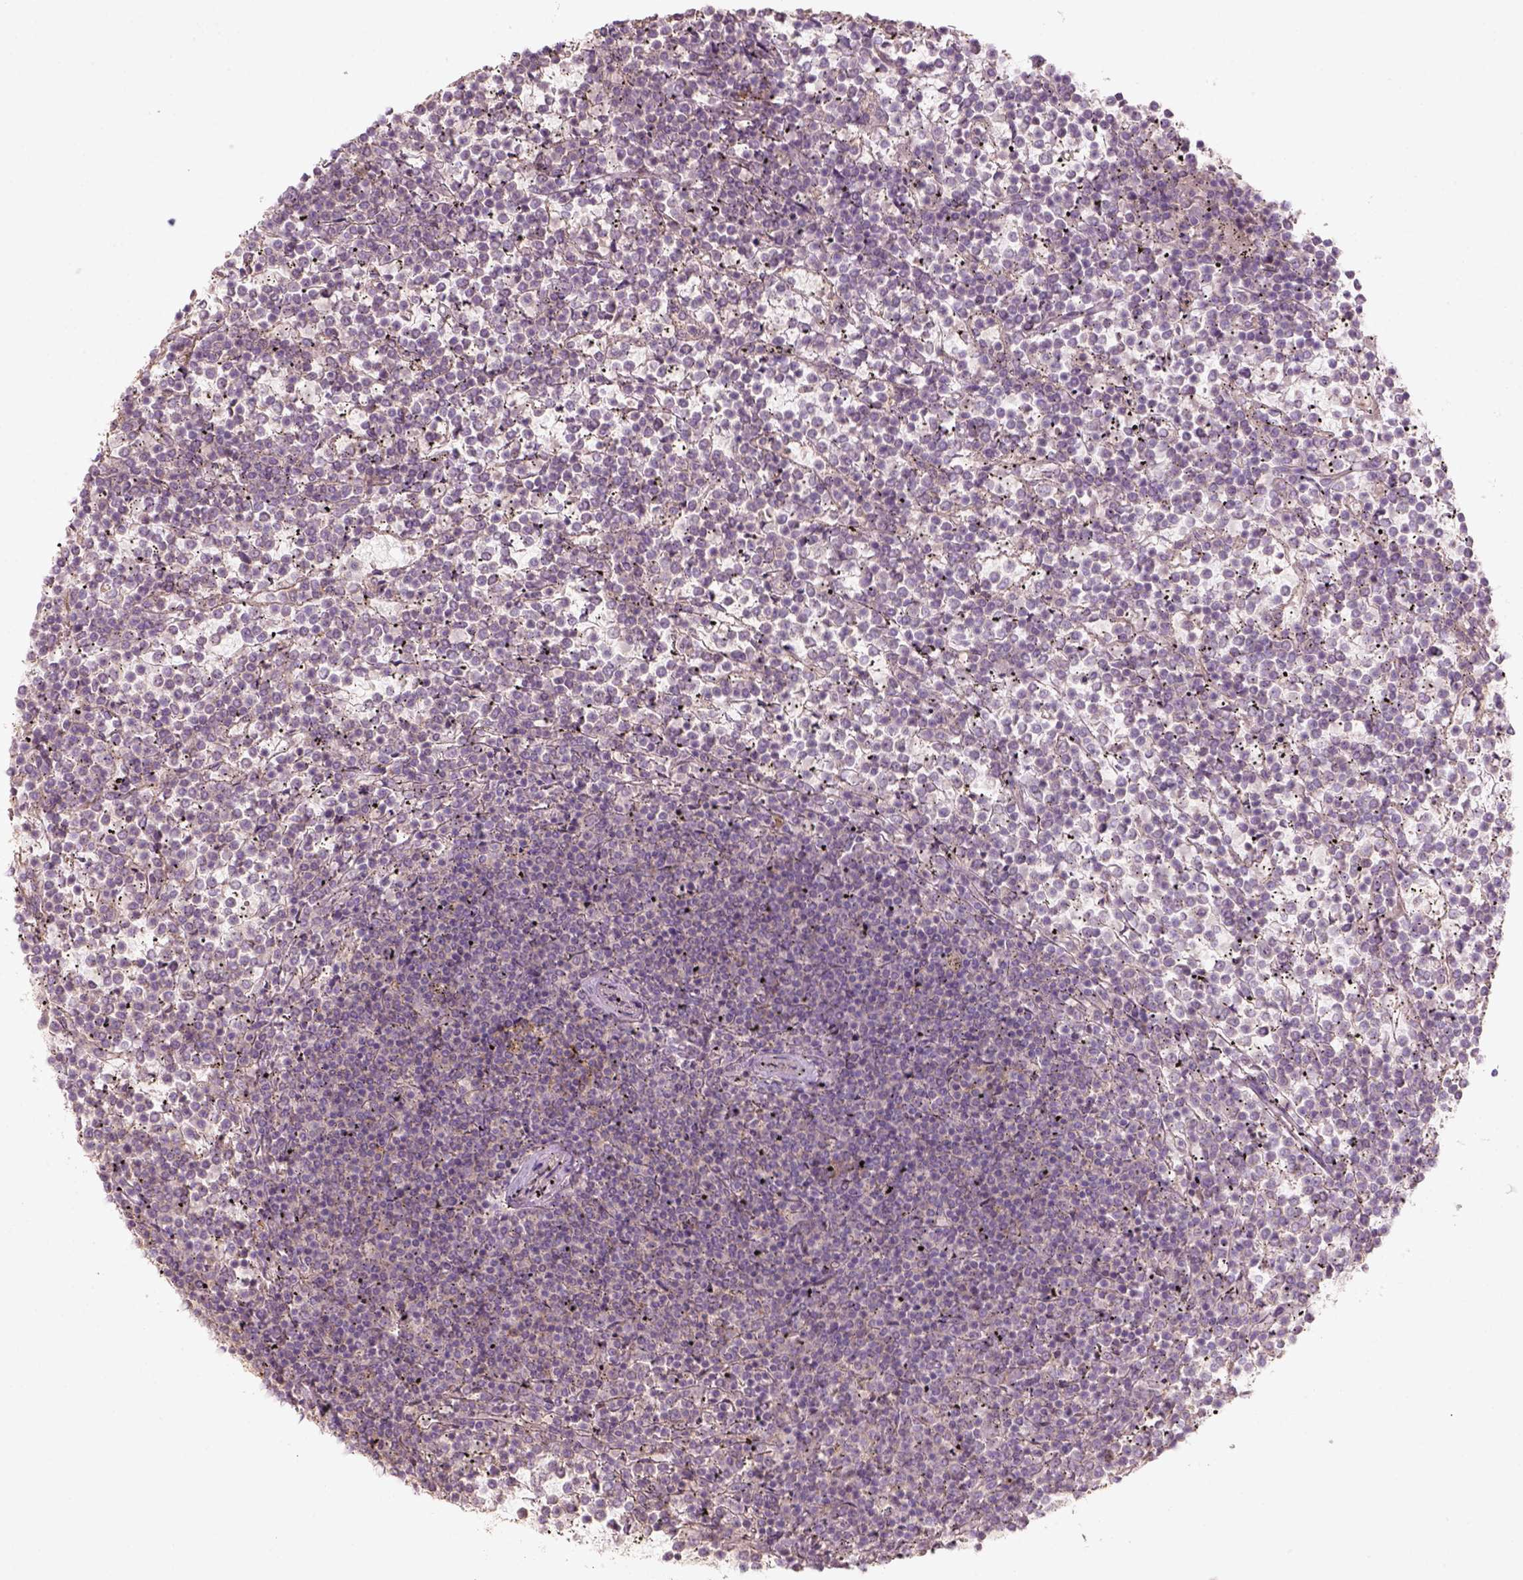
{"staining": {"intensity": "negative", "quantity": "none", "location": "none"}, "tissue": "lymphoma", "cell_type": "Tumor cells", "image_type": "cancer", "snomed": [{"axis": "morphology", "description": "Malignant lymphoma, non-Hodgkin's type, Low grade"}, {"axis": "topography", "description": "Spleen"}], "caption": "An IHC micrograph of malignant lymphoma, non-Hodgkin's type (low-grade) is shown. There is no staining in tumor cells of malignant lymphoma, non-Hodgkin's type (low-grade). The staining is performed using DAB brown chromogen with nuclei counter-stained in using hematoxylin.", "gene": "AQP9", "patient": {"sex": "female", "age": 19}}